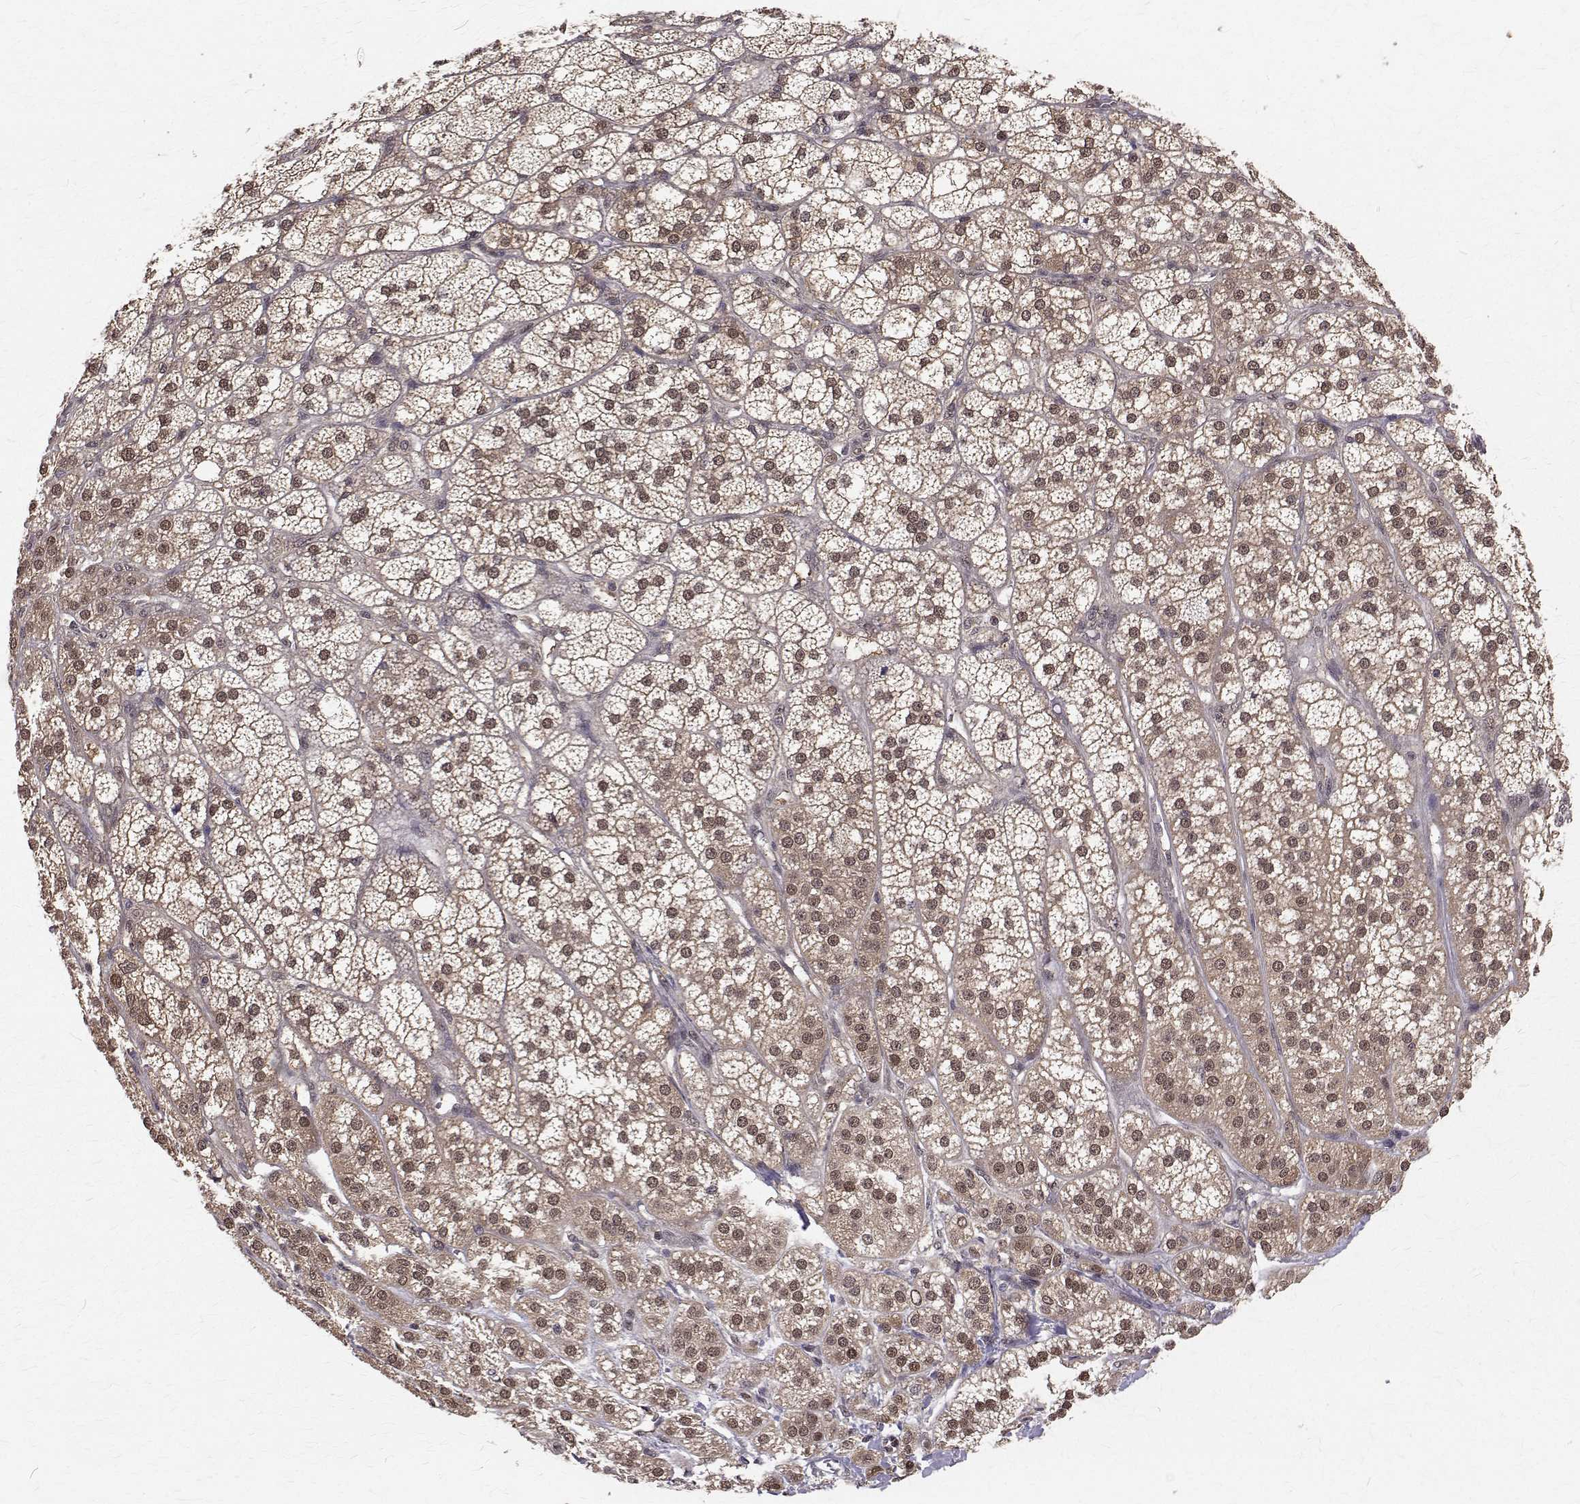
{"staining": {"intensity": "moderate", "quantity": ">75%", "location": "cytoplasmic/membranous,nuclear"}, "tissue": "adrenal gland", "cell_type": "Glandular cells", "image_type": "normal", "snomed": [{"axis": "morphology", "description": "Normal tissue, NOS"}, {"axis": "topography", "description": "Adrenal gland"}], "caption": "Adrenal gland stained for a protein (brown) displays moderate cytoplasmic/membranous,nuclear positive expression in about >75% of glandular cells.", "gene": "NIF3L1", "patient": {"sex": "female", "age": 60}}